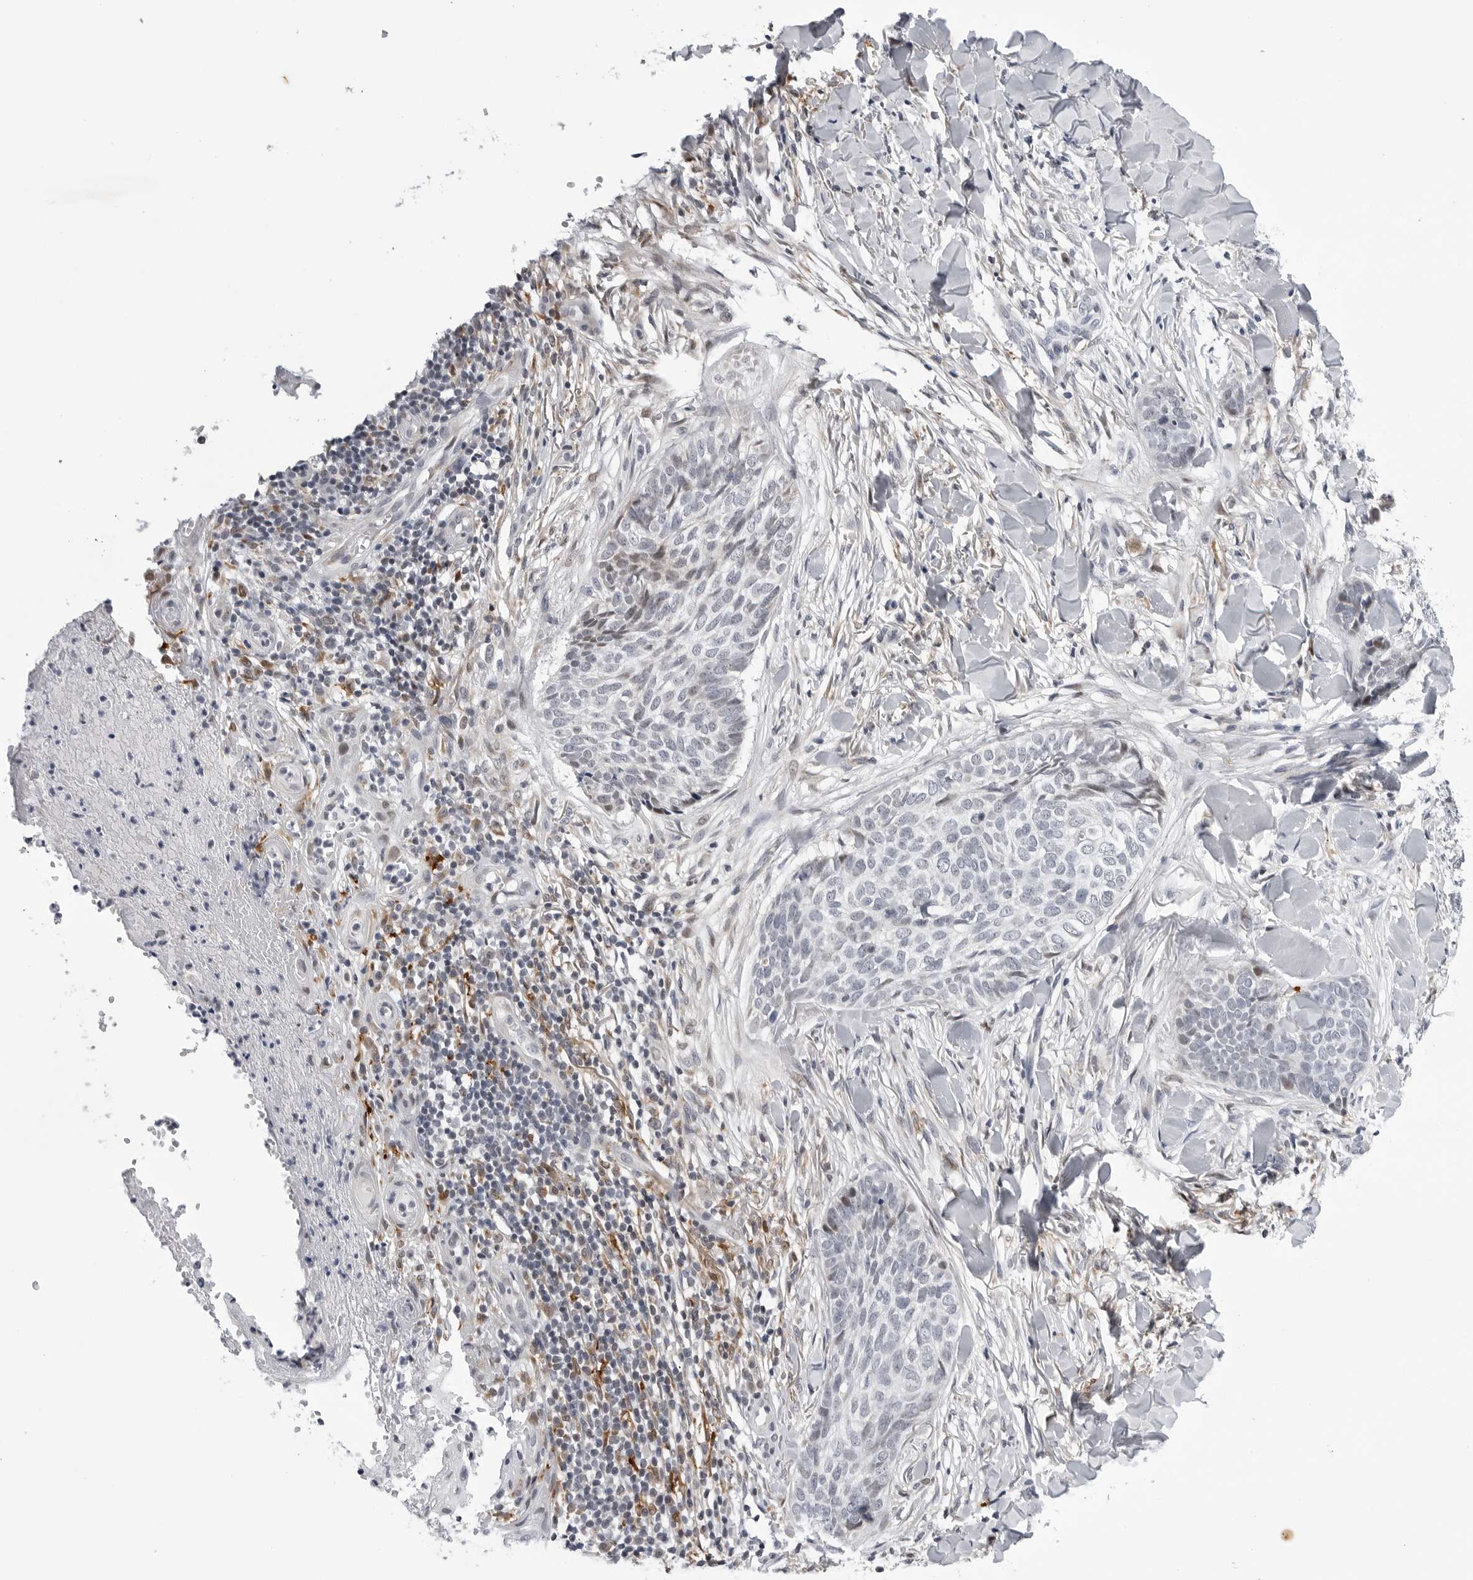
{"staining": {"intensity": "negative", "quantity": "none", "location": "none"}, "tissue": "skin cancer", "cell_type": "Tumor cells", "image_type": "cancer", "snomed": [{"axis": "morphology", "description": "Normal tissue, NOS"}, {"axis": "morphology", "description": "Basal cell carcinoma"}, {"axis": "topography", "description": "Skin"}], "caption": "An IHC photomicrograph of basal cell carcinoma (skin) is shown. There is no staining in tumor cells of basal cell carcinoma (skin). (DAB immunohistochemistry with hematoxylin counter stain).", "gene": "CDK20", "patient": {"sex": "male", "age": 67}}